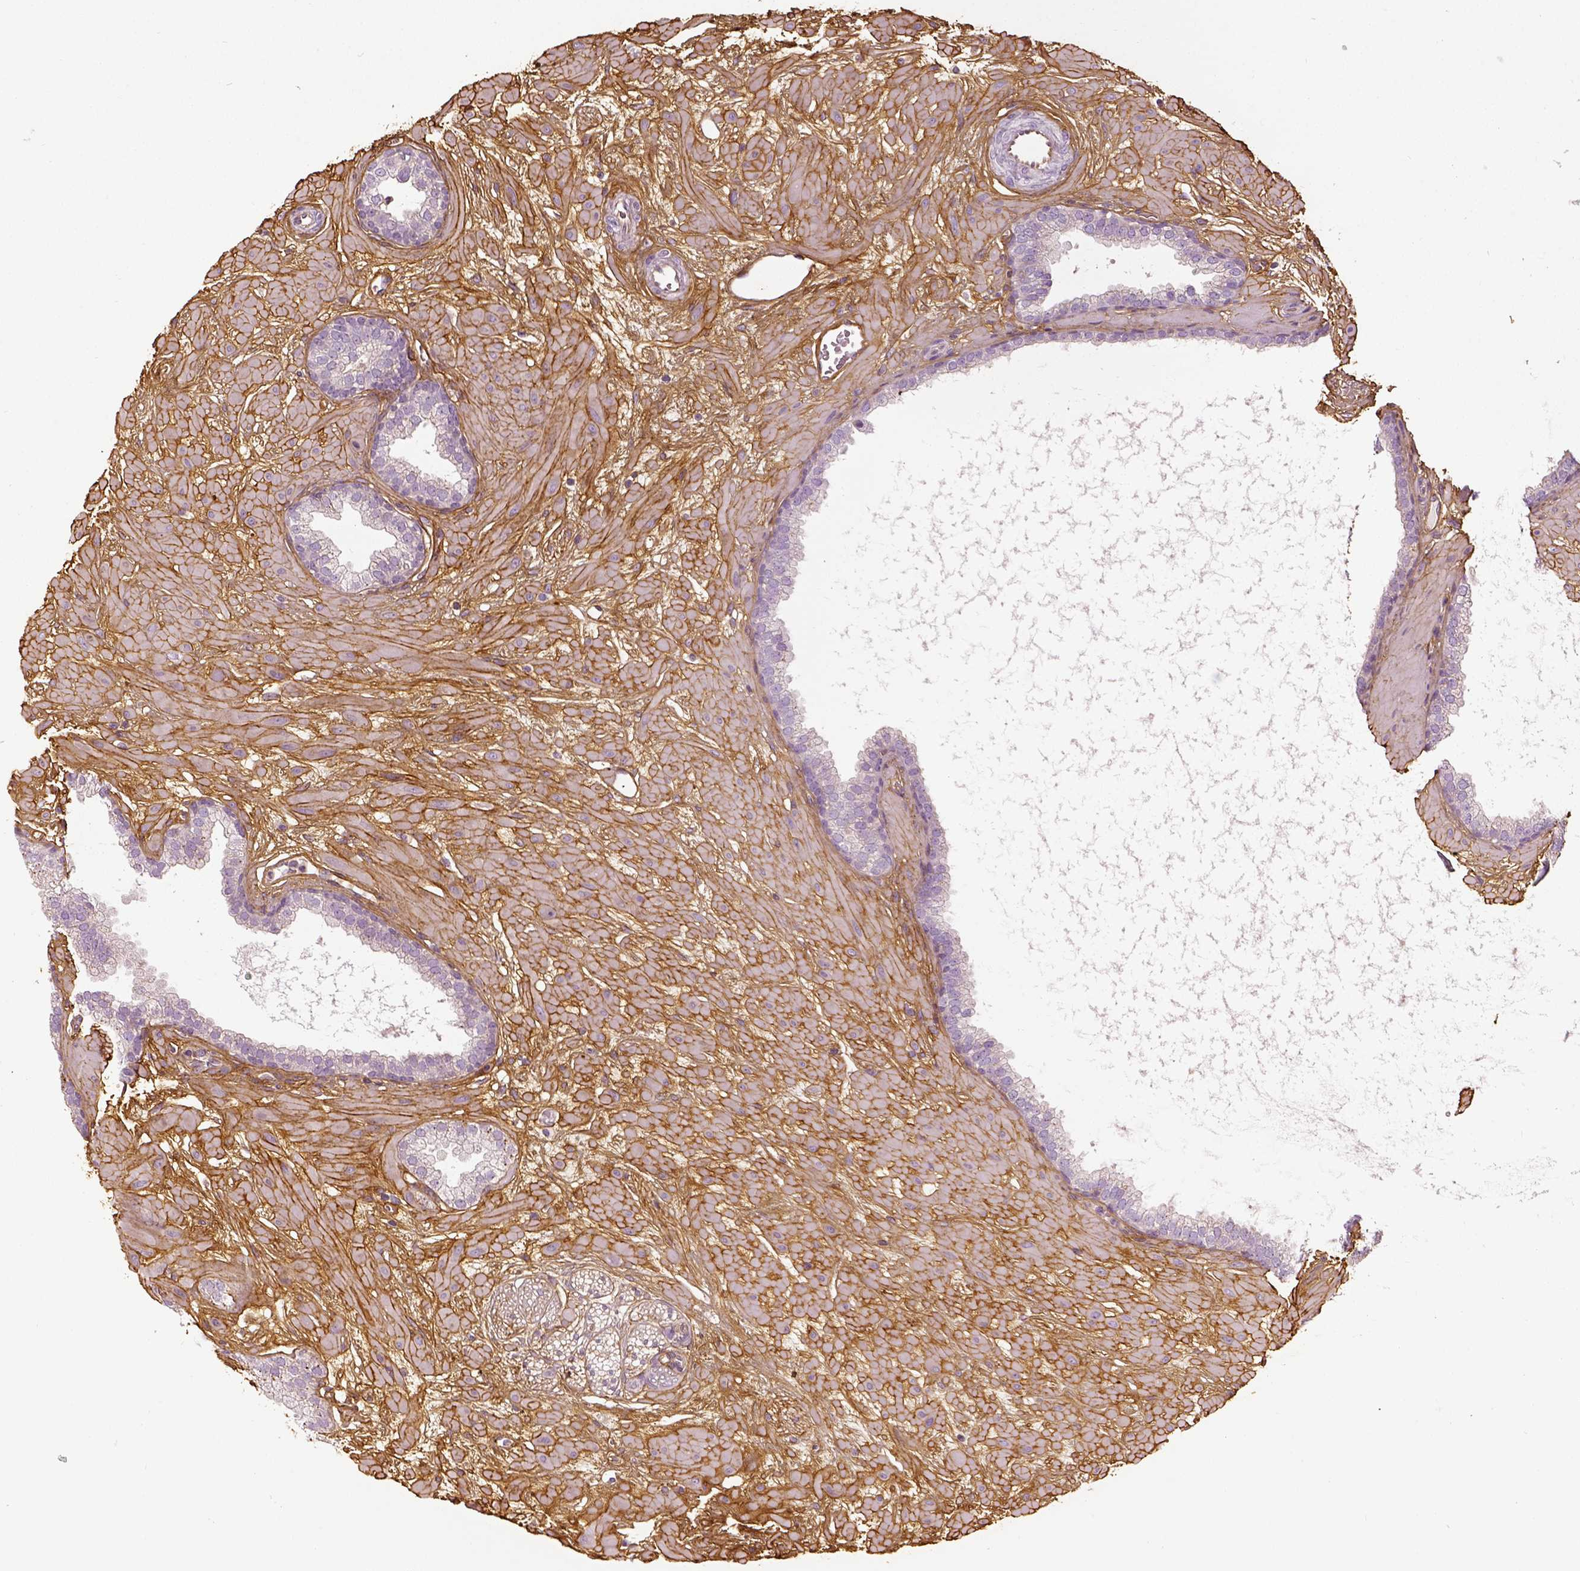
{"staining": {"intensity": "negative", "quantity": "none", "location": "none"}, "tissue": "prostate cancer", "cell_type": "Tumor cells", "image_type": "cancer", "snomed": [{"axis": "morphology", "description": "Adenocarcinoma, Low grade"}, {"axis": "topography", "description": "Prostate"}], "caption": "Tumor cells show no significant protein positivity in low-grade adenocarcinoma (prostate).", "gene": "COL6A2", "patient": {"sex": "male", "age": 68}}